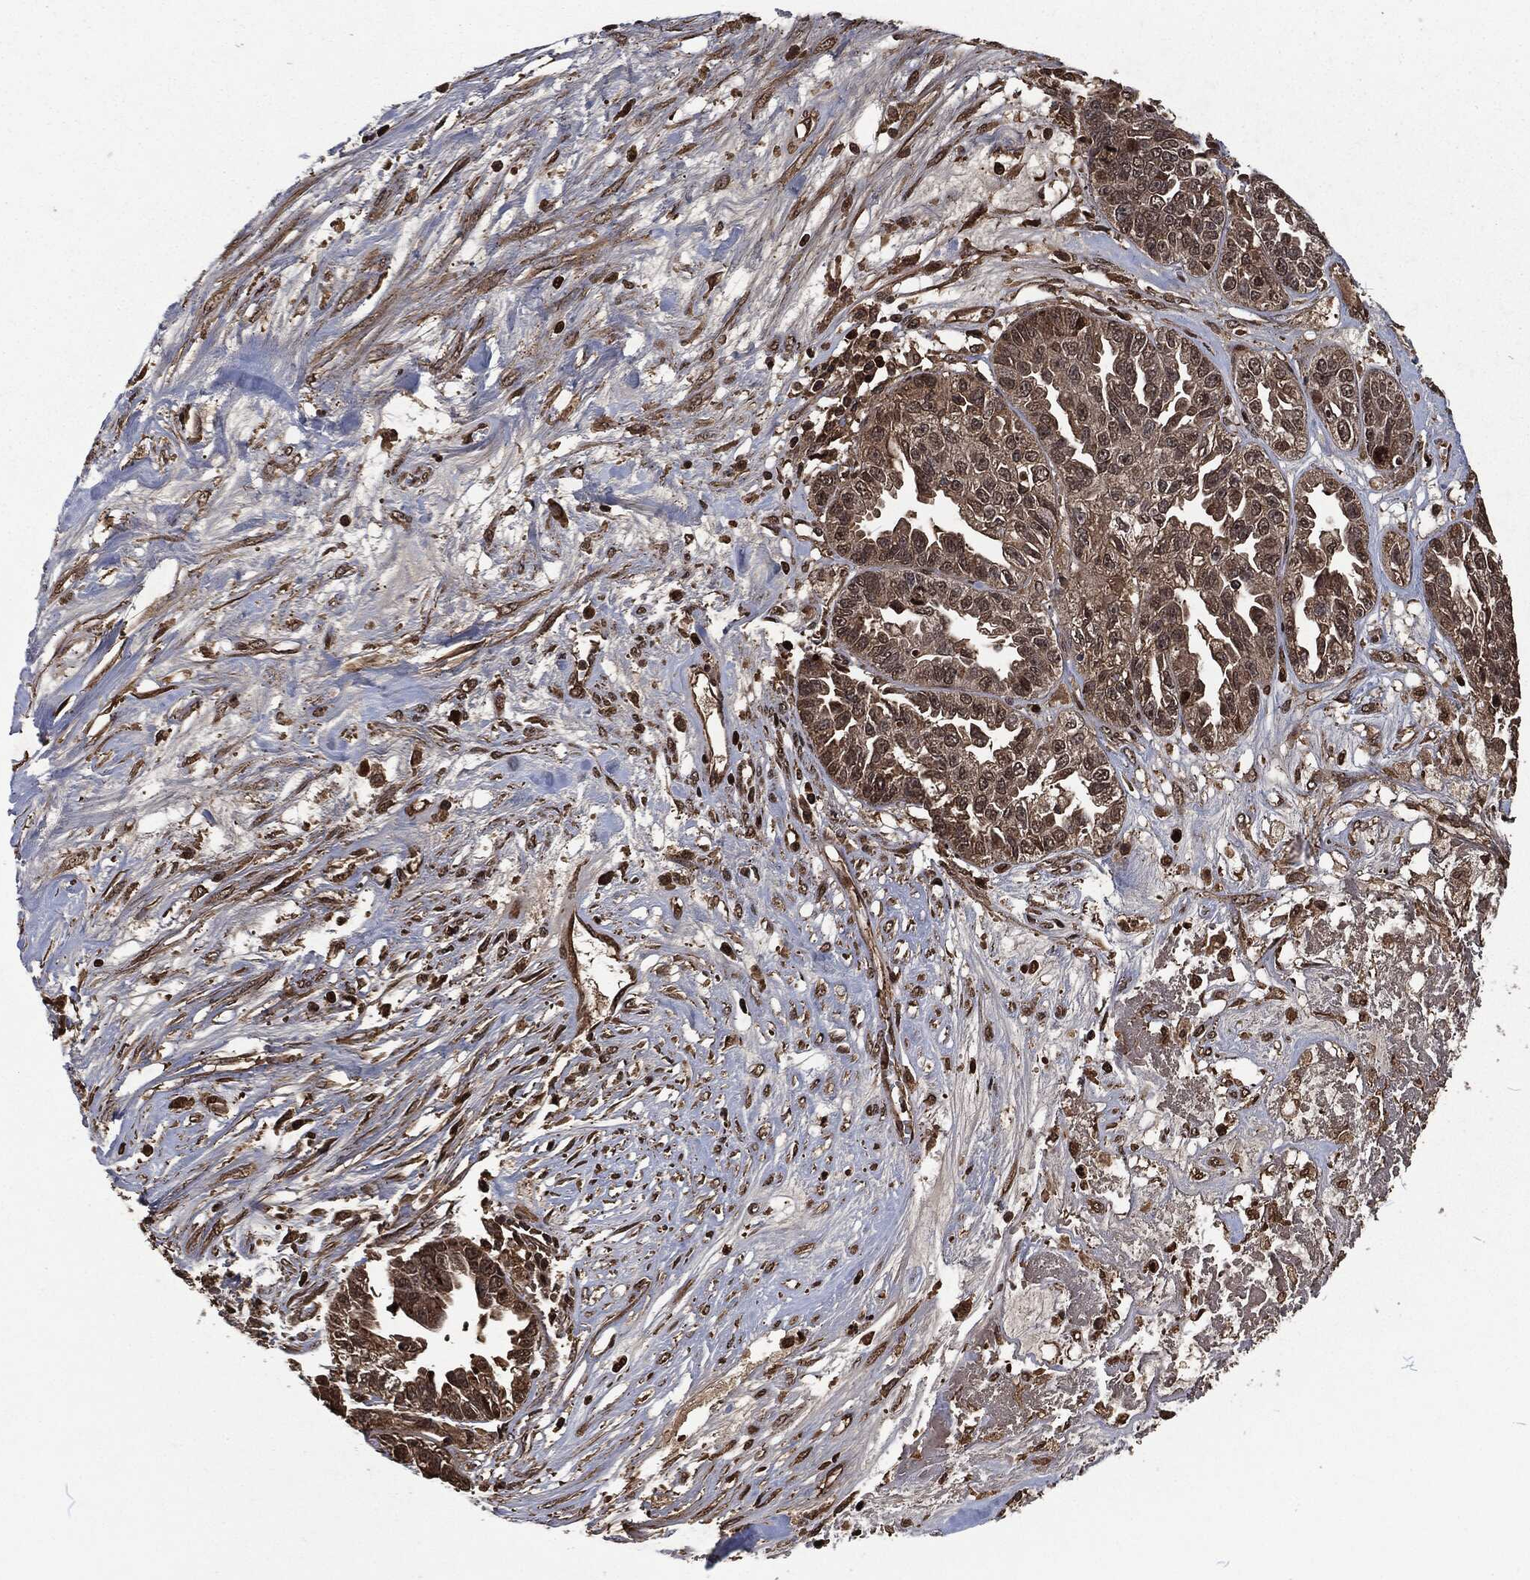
{"staining": {"intensity": "moderate", "quantity": "25%-75%", "location": "cytoplasmic/membranous,nuclear"}, "tissue": "ovarian cancer", "cell_type": "Tumor cells", "image_type": "cancer", "snomed": [{"axis": "morphology", "description": "Cystadenocarcinoma, serous, NOS"}, {"axis": "topography", "description": "Ovary"}], "caption": "Immunohistochemistry photomicrograph of neoplastic tissue: human ovarian cancer (serous cystadenocarcinoma) stained using immunohistochemistry (IHC) demonstrates medium levels of moderate protein expression localized specifically in the cytoplasmic/membranous and nuclear of tumor cells, appearing as a cytoplasmic/membranous and nuclear brown color.", "gene": "SNAI1", "patient": {"sex": "female", "age": 87}}